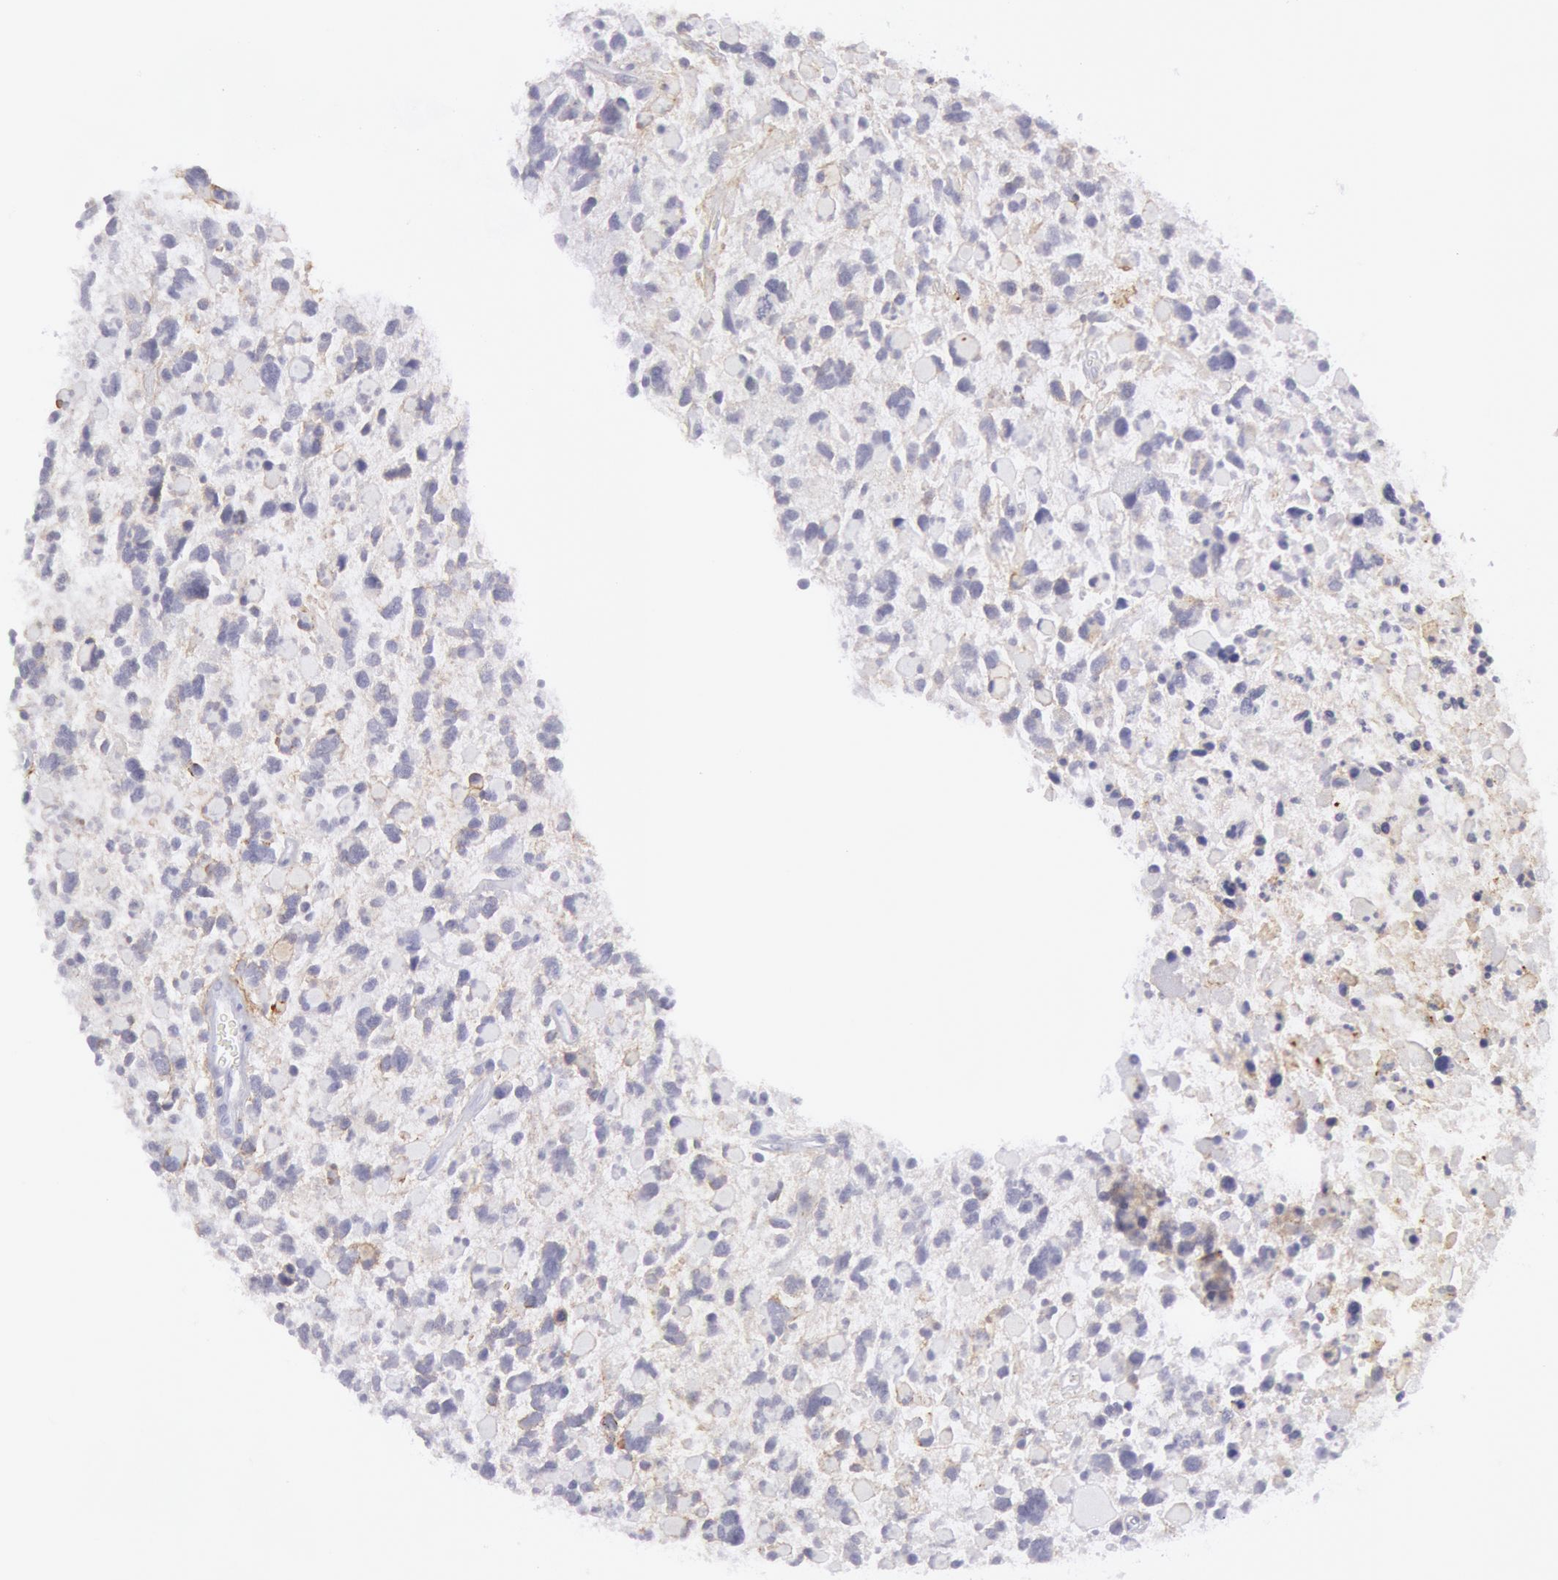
{"staining": {"intensity": "negative", "quantity": "none", "location": "none"}, "tissue": "glioma", "cell_type": "Tumor cells", "image_type": "cancer", "snomed": [{"axis": "morphology", "description": "Glioma, malignant, High grade"}, {"axis": "topography", "description": "Brain"}], "caption": "Immunohistochemistry (IHC) of human malignant glioma (high-grade) demonstrates no staining in tumor cells.", "gene": "CDH13", "patient": {"sex": "female", "age": 37}}